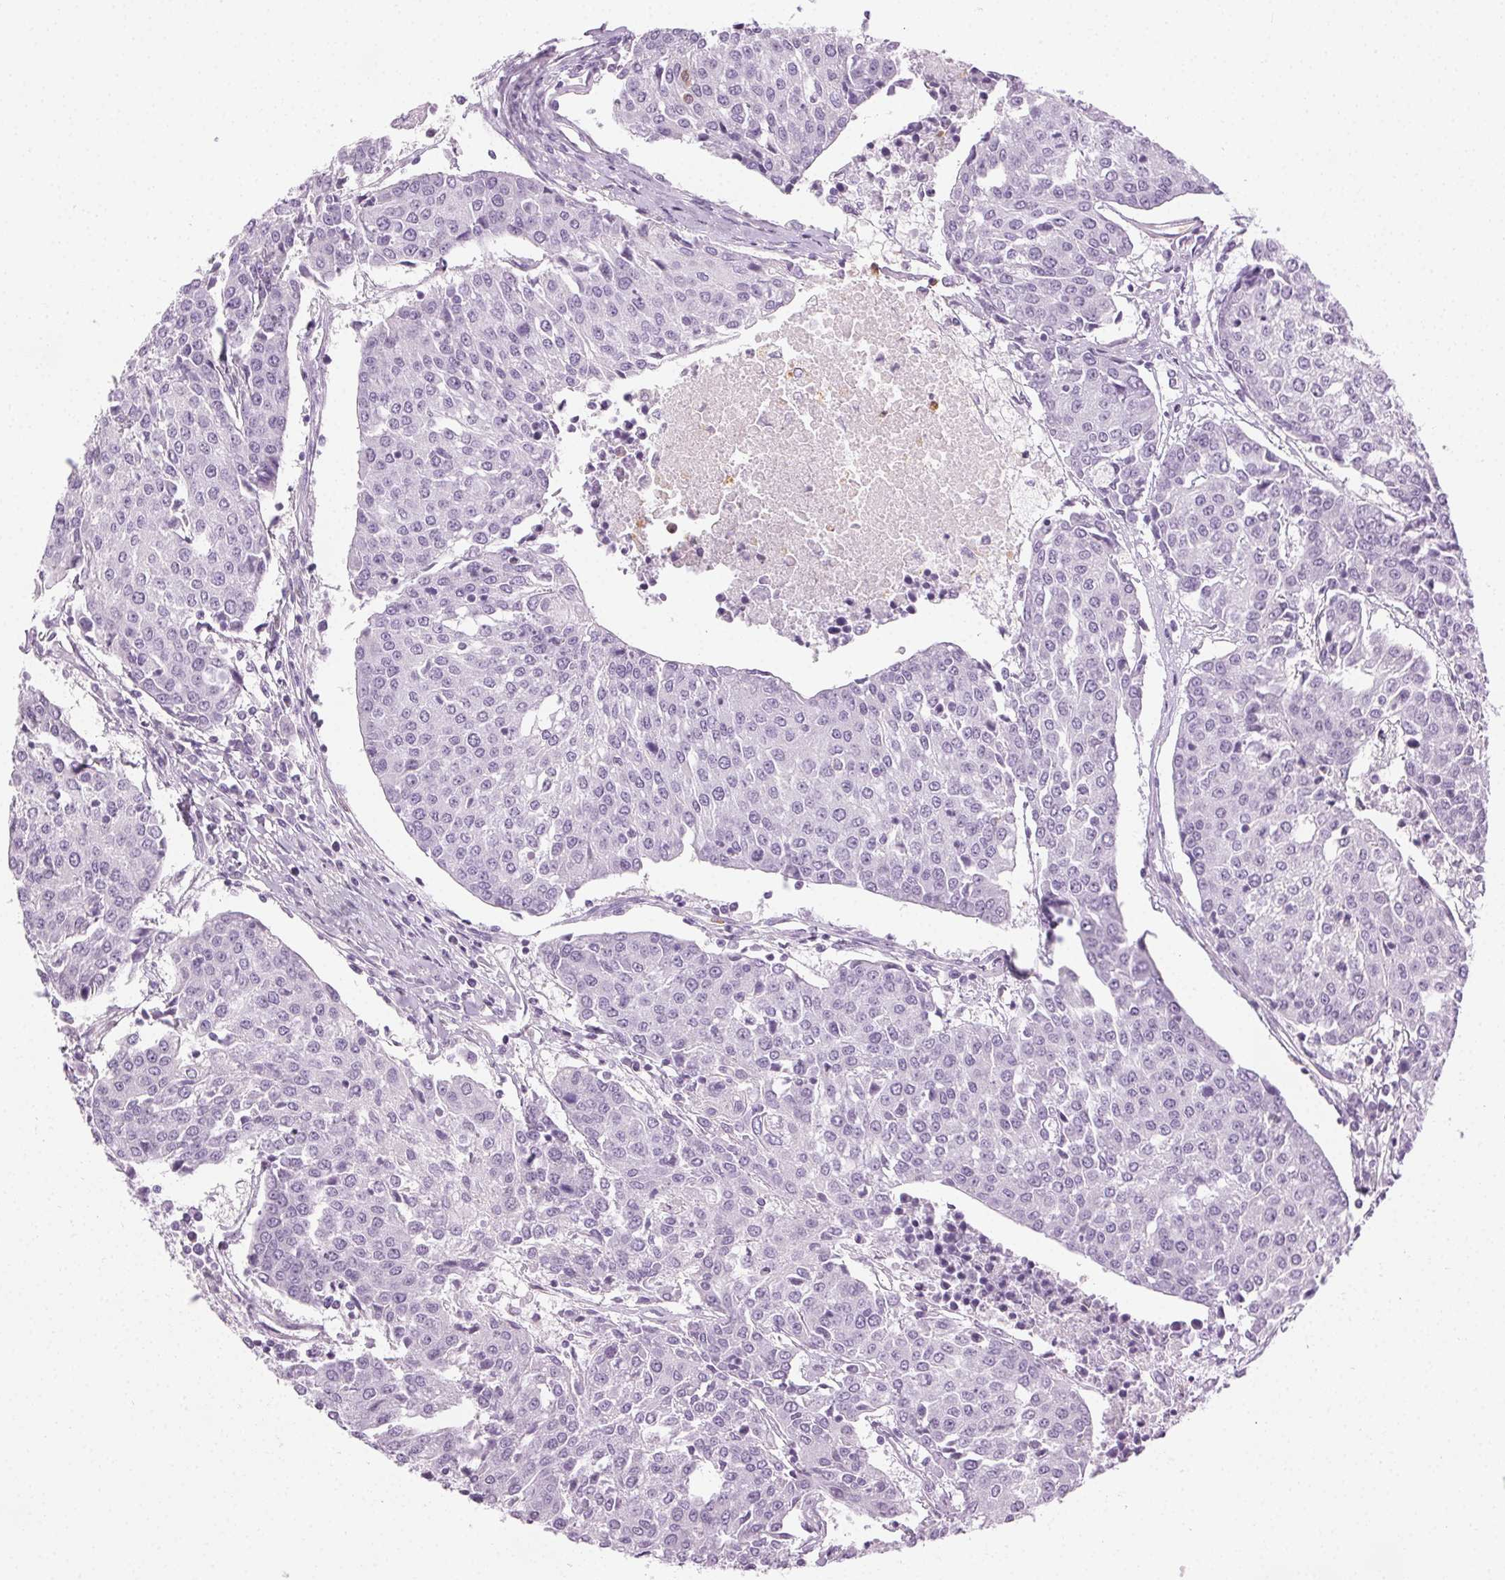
{"staining": {"intensity": "negative", "quantity": "none", "location": "none"}, "tissue": "urothelial cancer", "cell_type": "Tumor cells", "image_type": "cancer", "snomed": [{"axis": "morphology", "description": "Urothelial carcinoma, High grade"}, {"axis": "topography", "description": "Urinary bladder"}], "caption": "Human high-grade urothelial carcinoma stained for a protein using immunohistochemistry exhibits no positivity in tumor cells.", "gene": "MPO", "patient": {"sex": "female", "age": 85}}